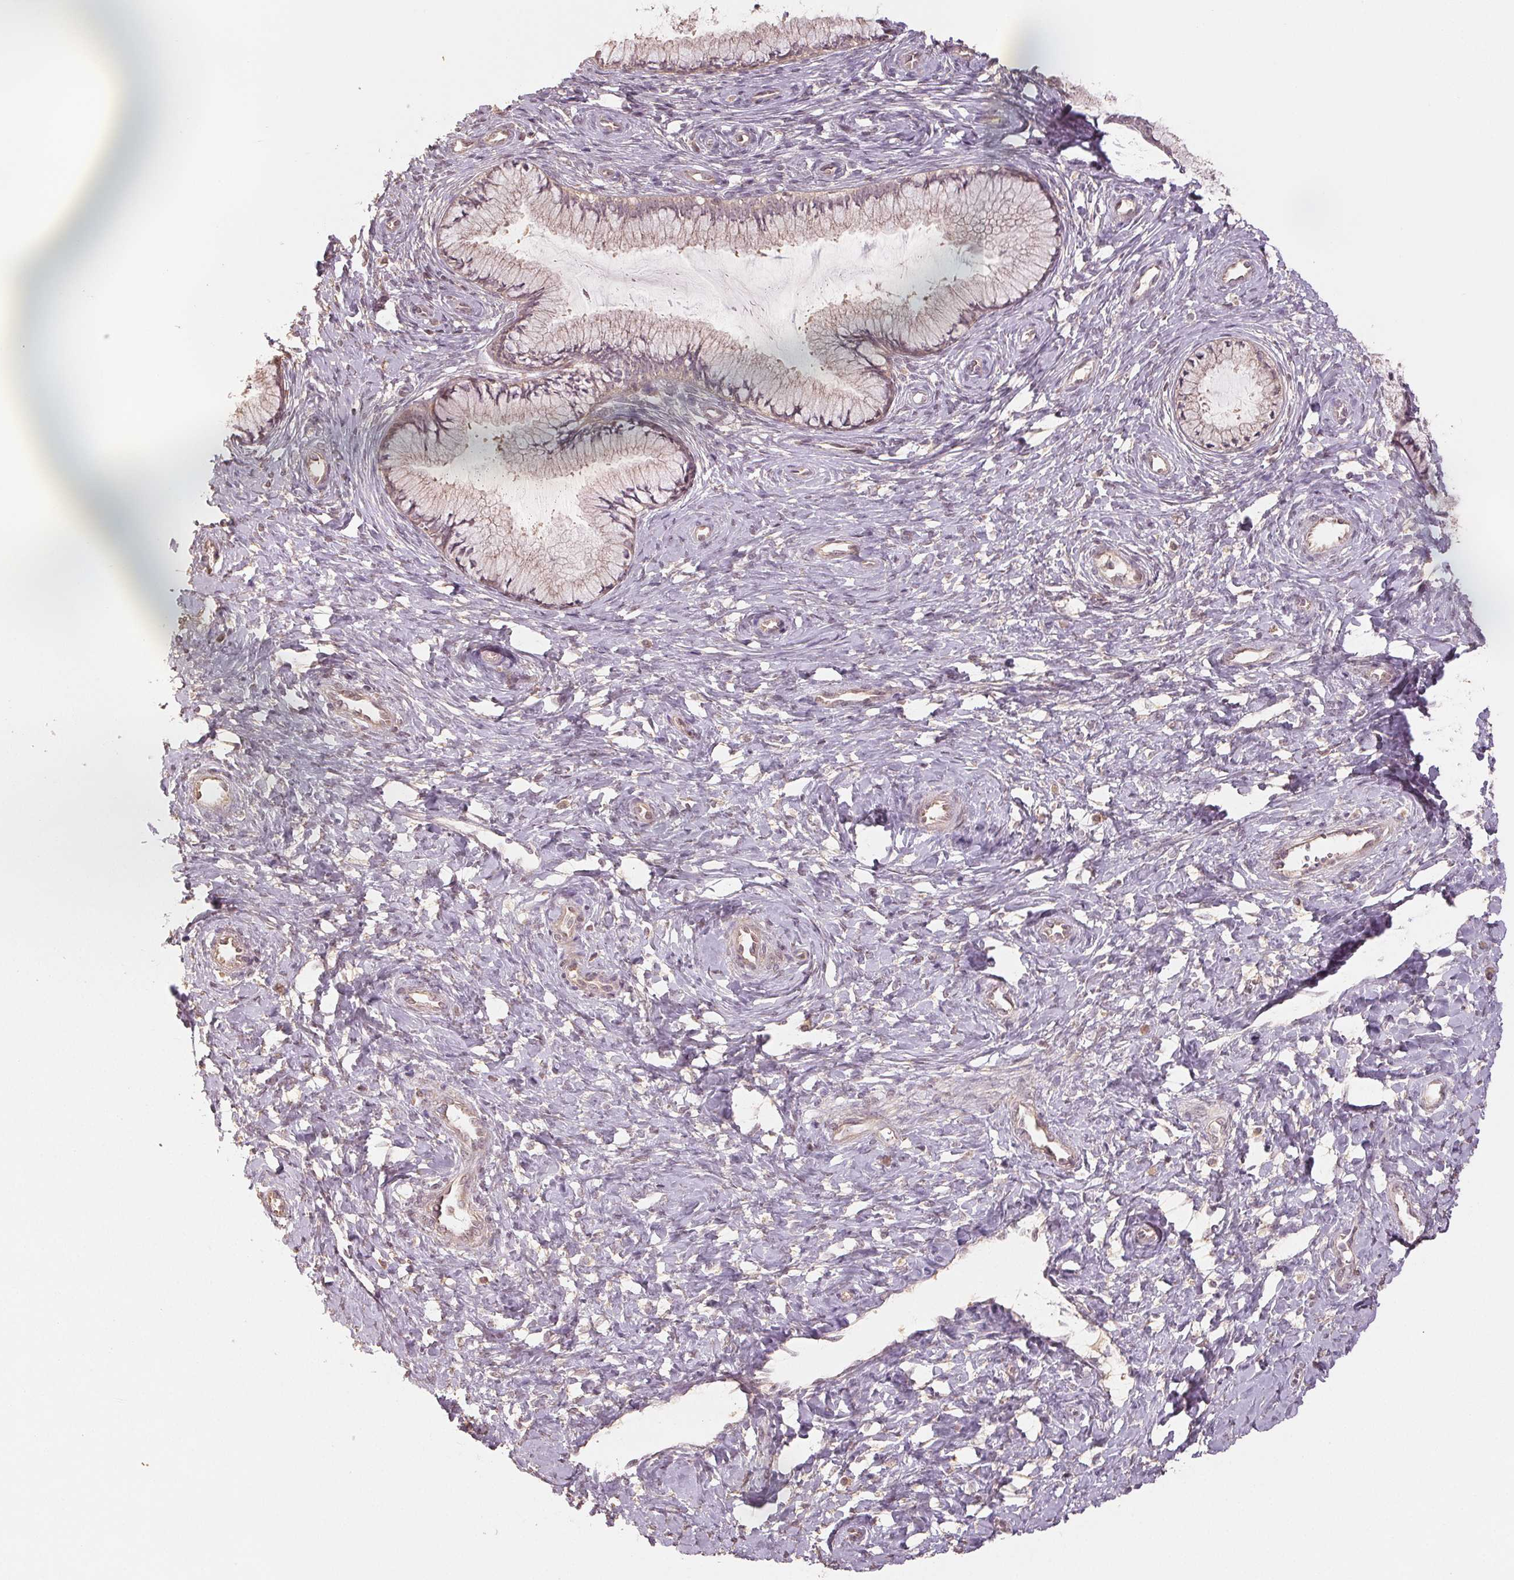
{"staining": {"intensity": "negative", "quantity": "none", "location": "none"}, "tissue": "cervix", "cell_type": "Glandular cells", "image_type": "normal", "snomed": [{"axis": "morphology", "description": "Normal tissue, NOS"}, {"axis": "topography", "description": "Cervix"}], "caption": "Cervix was stained to show a protein in brown. There is no significant staining in glandular cells. The staining was performed using DAB to visualize the protein expression in brown, while the nuclei were stained in blue with hematoxylin (Magnification: 20x).", "gene": "COX14", "patient": {"sex": "female", "age": 37}}